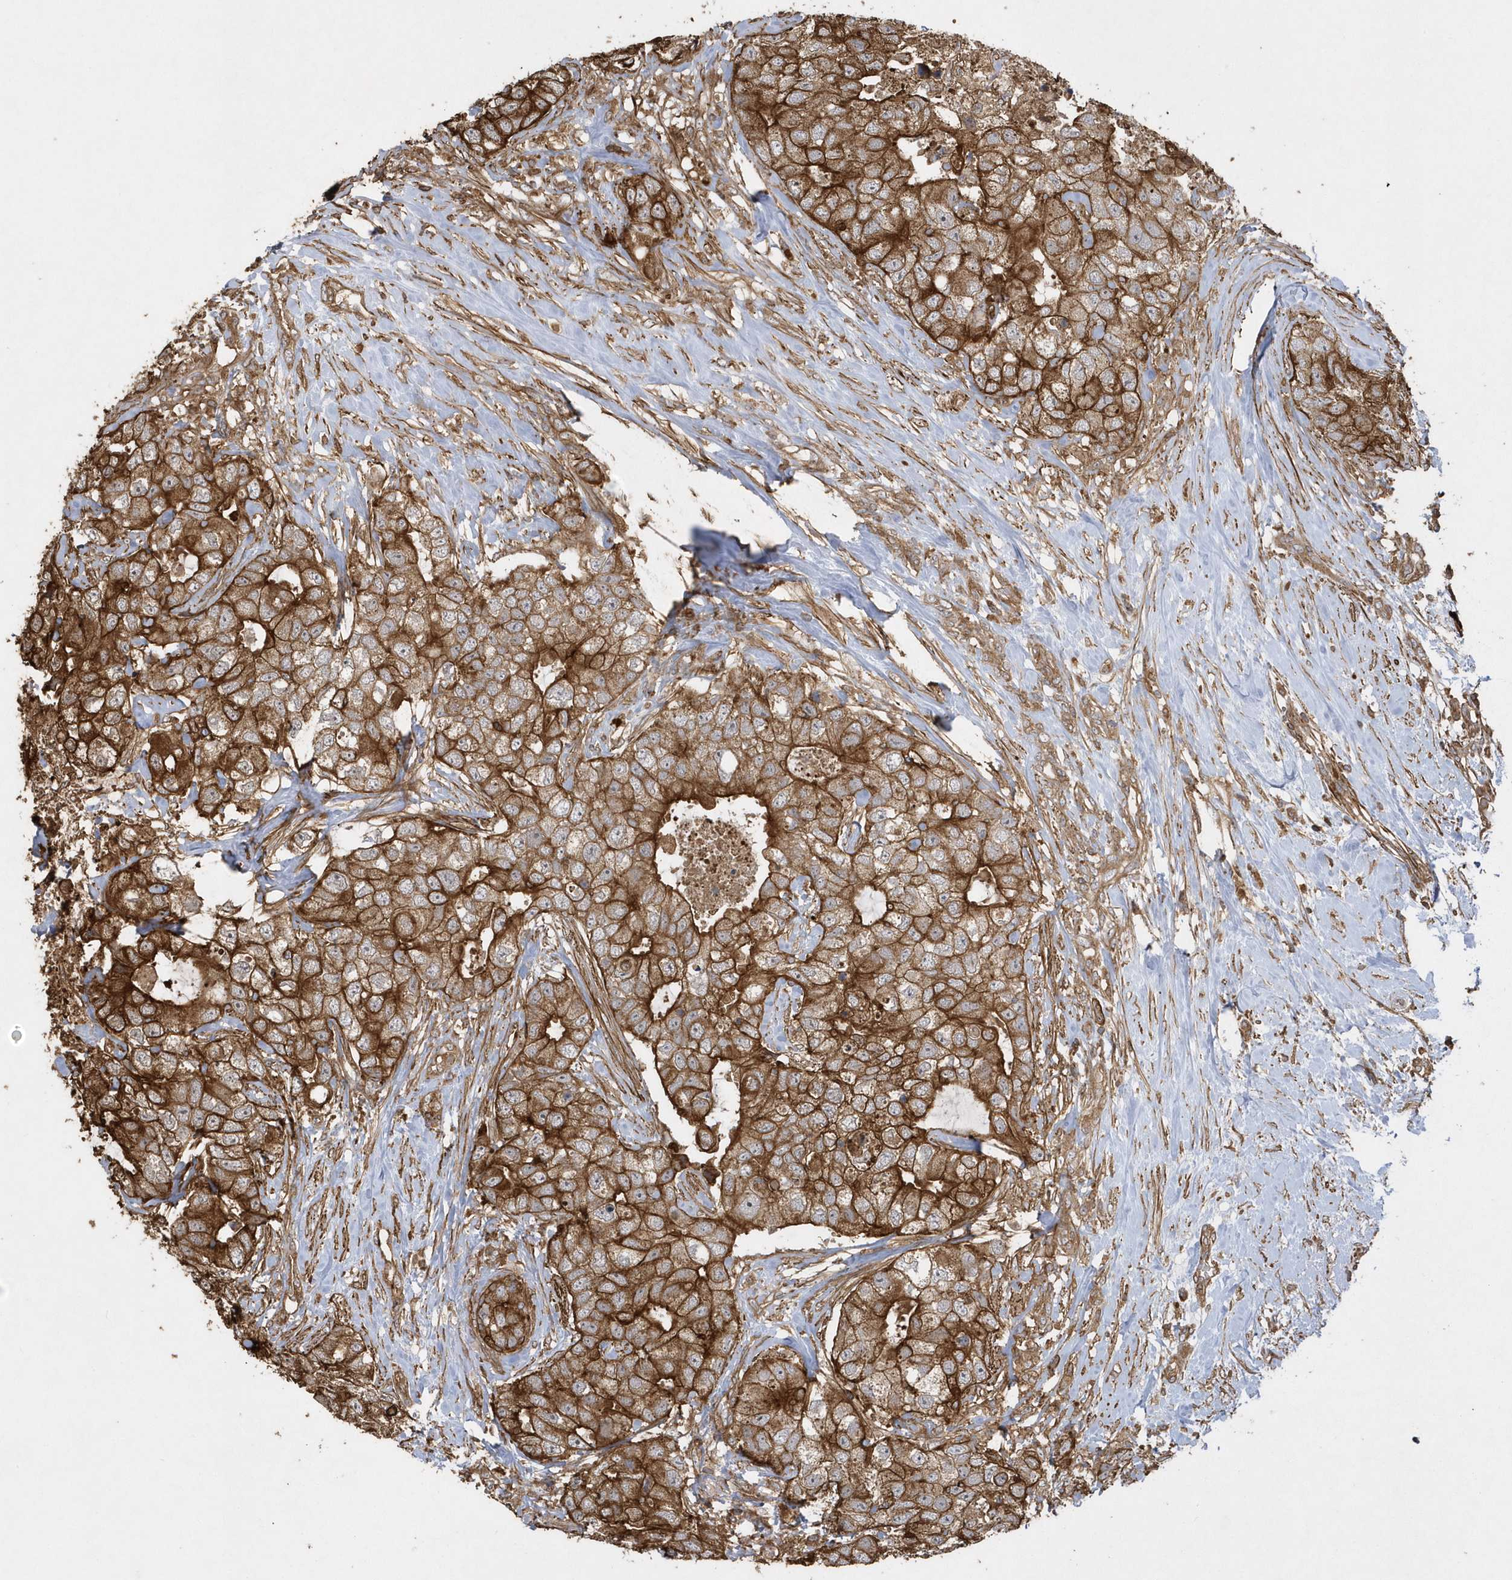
{"staining": {"intensity": "strong", "quantity": ">75%", "location": "cytoplasmic/membranous"}, "tissue": "breast cancer", "cell_type": "Tumor cells", "image_type": "cancer", "snomed": [{"axis": "morphology", "description": "Duct carcinoma"}, {"axis": "topography", "description": "Breast"}], "caption": "A high-resolution micrograph shows IHC staining of breast intraductal carcinoma, which exhibits strong cytoplasmic/membranous staining in about >75% of tumor cells.", "gene": "SENP8", "patient": {"sex": "female", "age": 62}}